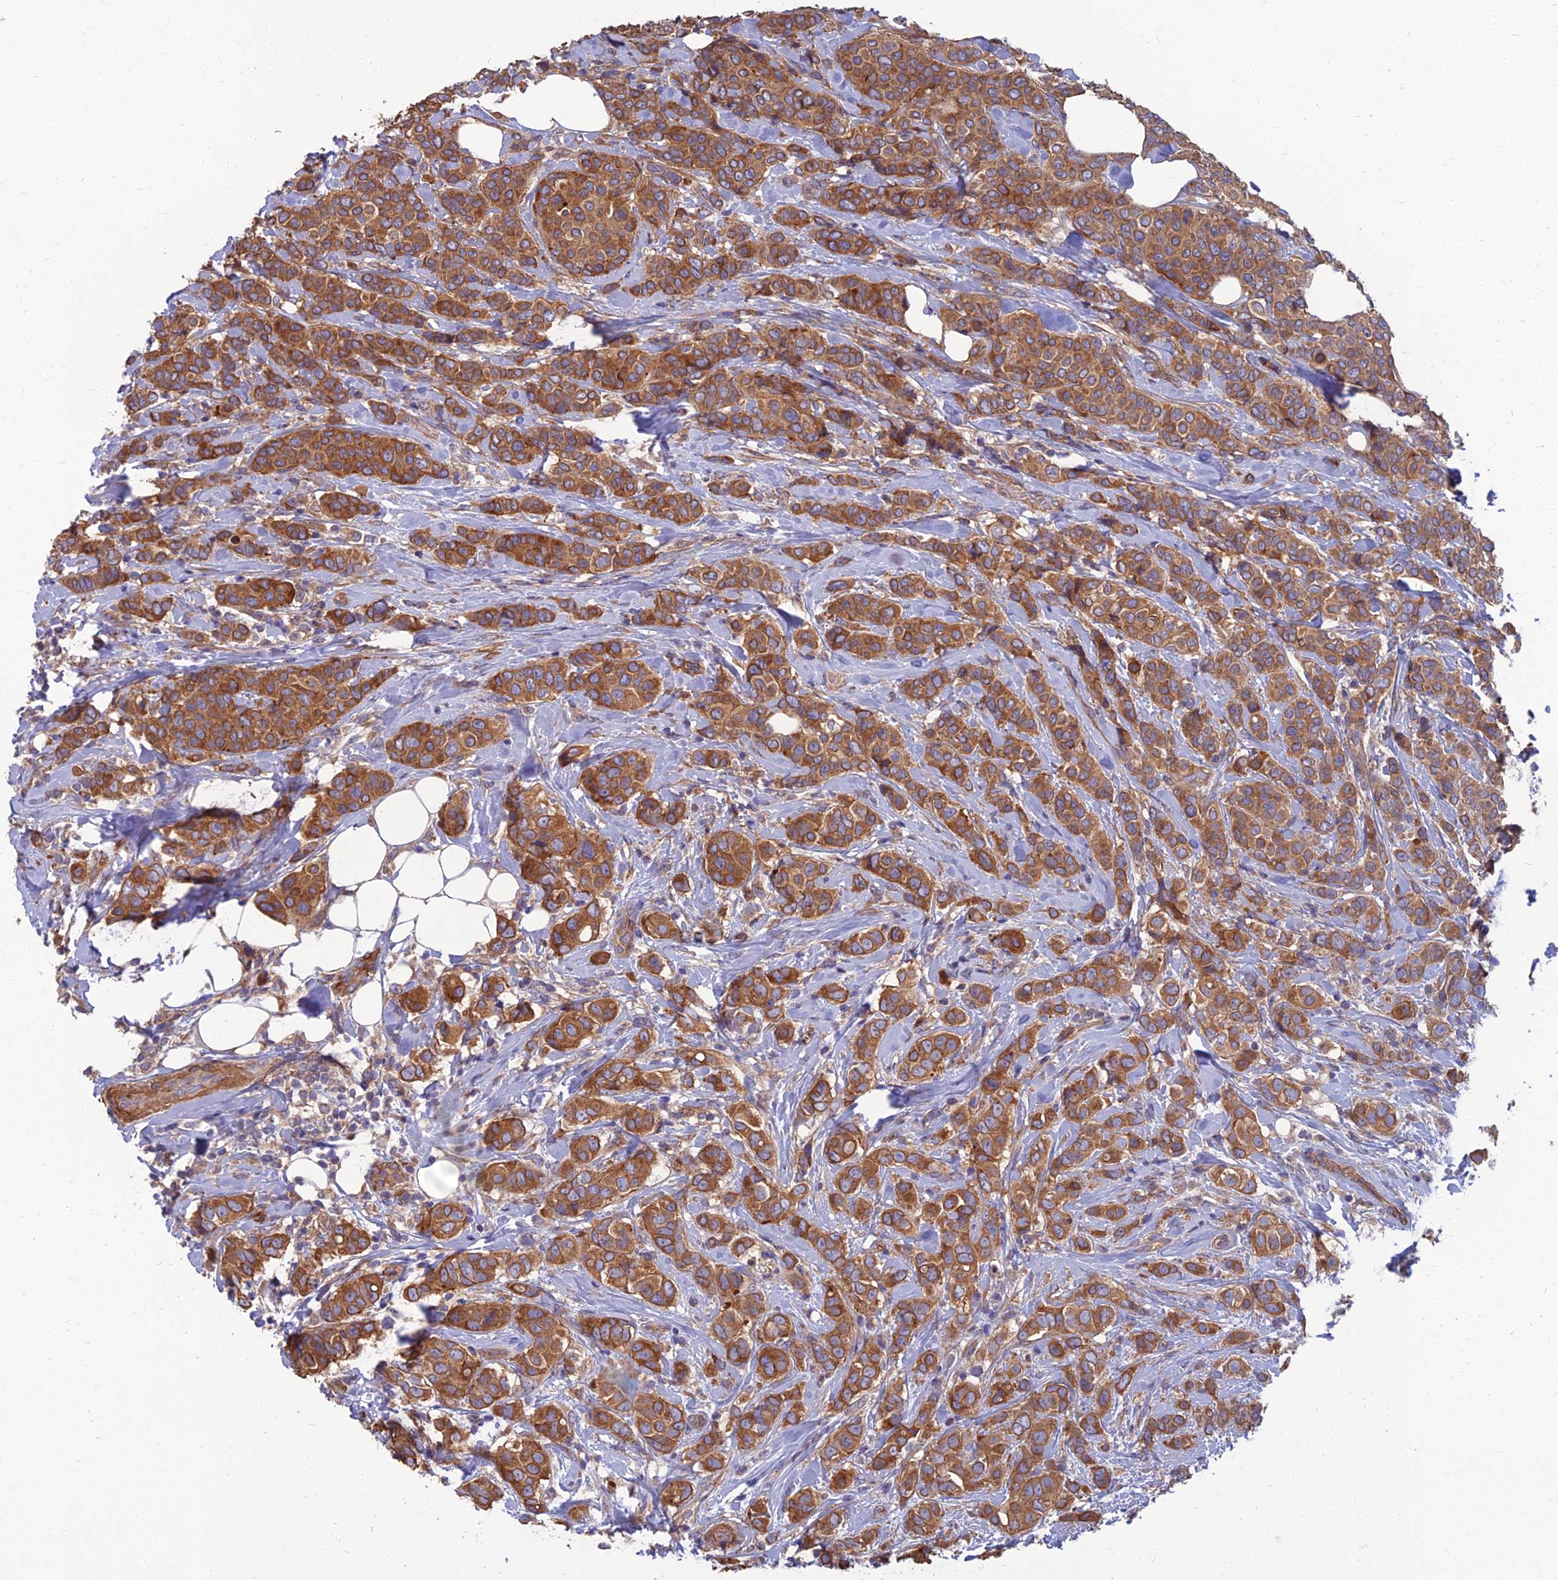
{"staining": {"intensity": "strong", "quantity": ">75%", "location": "cytoplasmic/membranous"}, "tissue": "breast cancer", "cell_type": "Tumor cells", "image_type": "cancer", "snomed": [{"axis": "morphology", "description": "Lobular carcinoma"}, {"axis": "topography", "description": "Breast"}], "caption": "Immunohistochemistry (DAB (3,3'-diaminobenzidine)) staining of human lobular carcinoma (breast) shows strong cytoplasmic/membranous protein positivity in about >75% of tumor cells. (Brightfield microscopy of DAB IHC at high magnification).", "gene": "WDR24", "patient": {"sex": "female", "age": 51}}